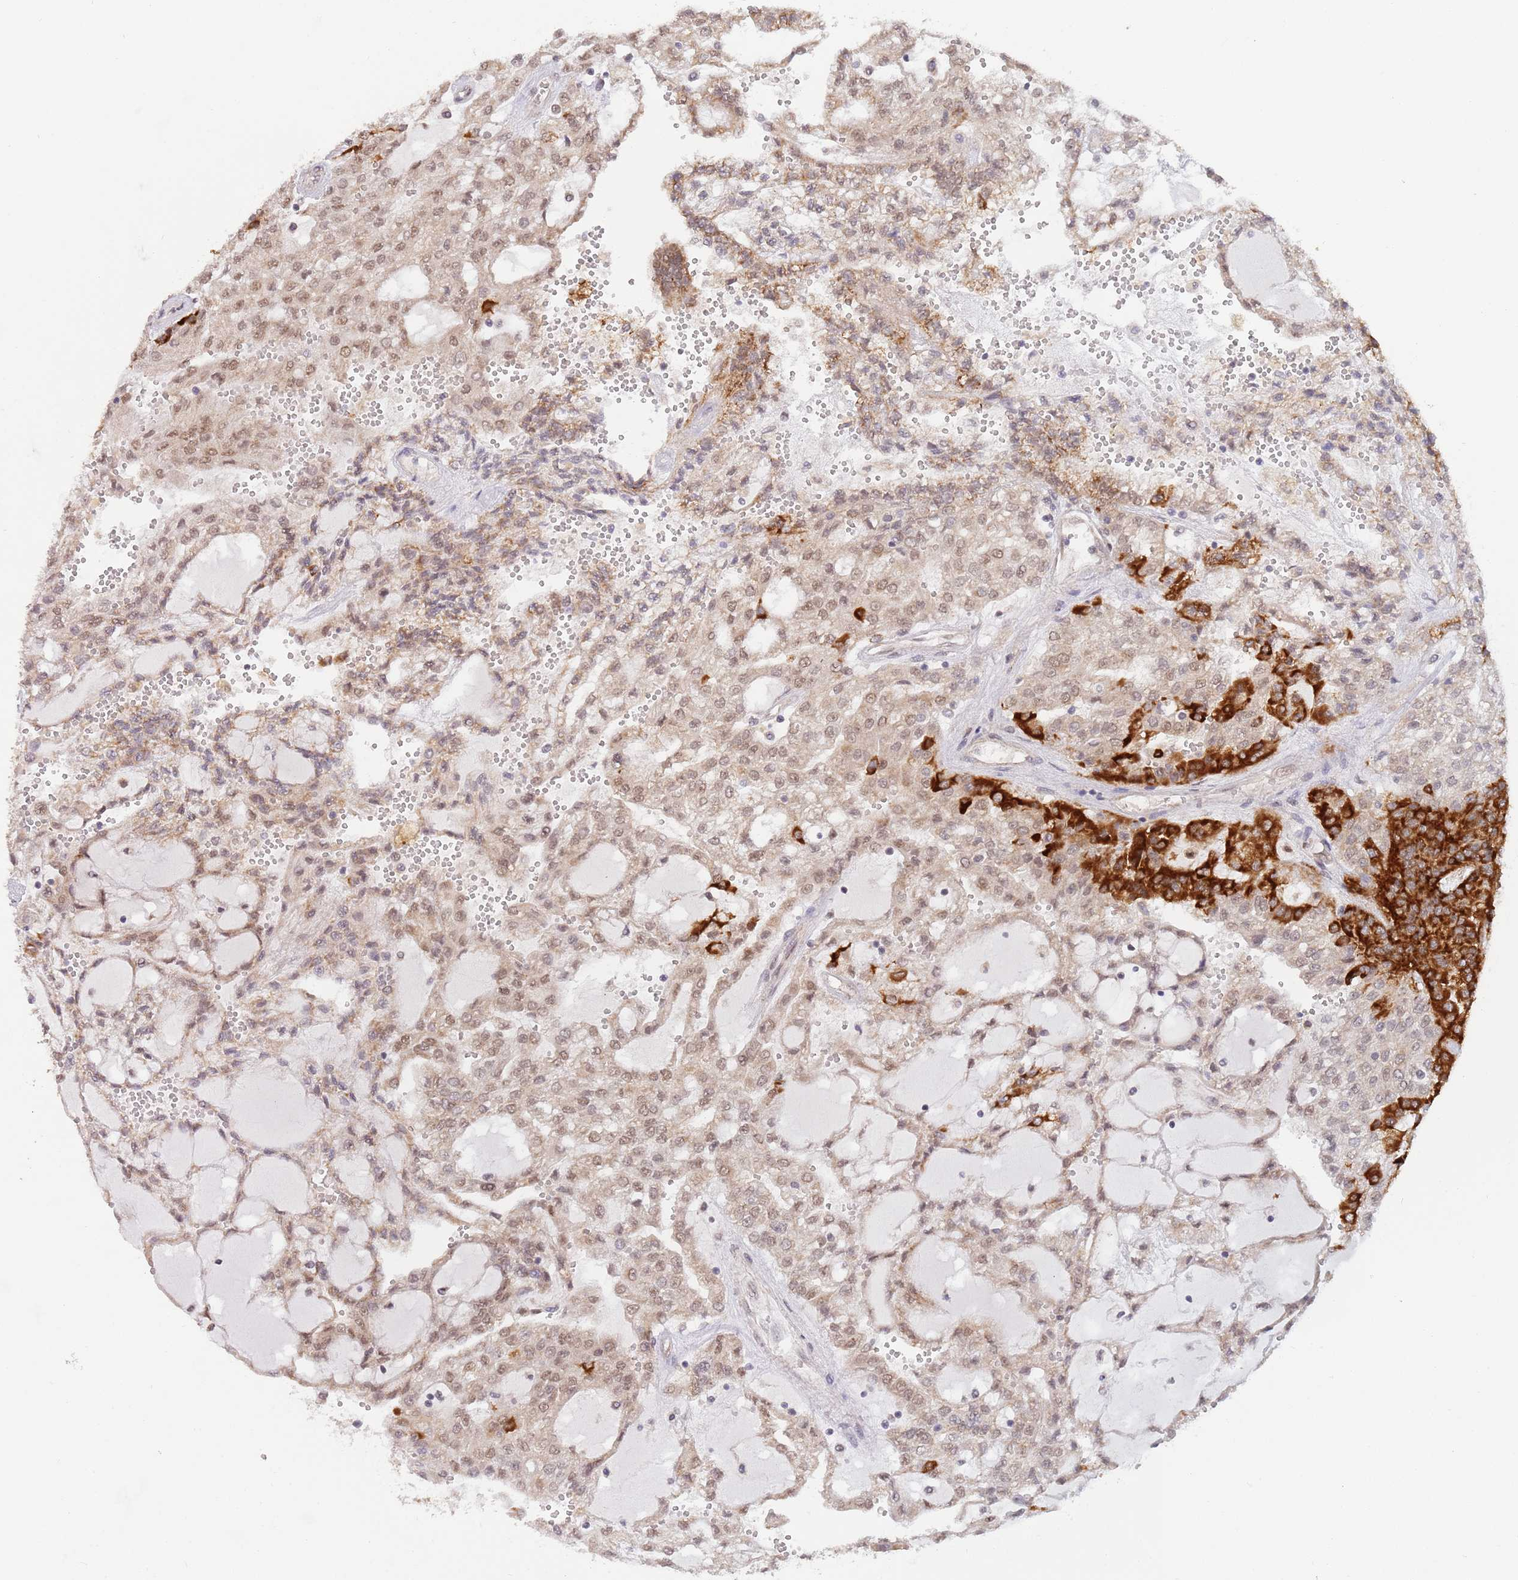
{"staining": {"intensity": "moderate", "quantity": ">75%", "location": "cytoplasmic/membranous,nuclear"}, "tissue": "renal cancer", "cell_type": "Tumor cells", "image_type": "cancer", "snomed": [{"axis": "morphology", "description": "Adenocarcinoma, NOS"}, {"axis": "topography", "description": "Kidney"}], "caption": "Protein expression analysis of human renal cancer reveals moderate cytoplasmic/membranous and nuclear expression in approximately >75% of tumor cells.", "gene": "UQCC3", "patient": {"sex": "male", "age": 63}}